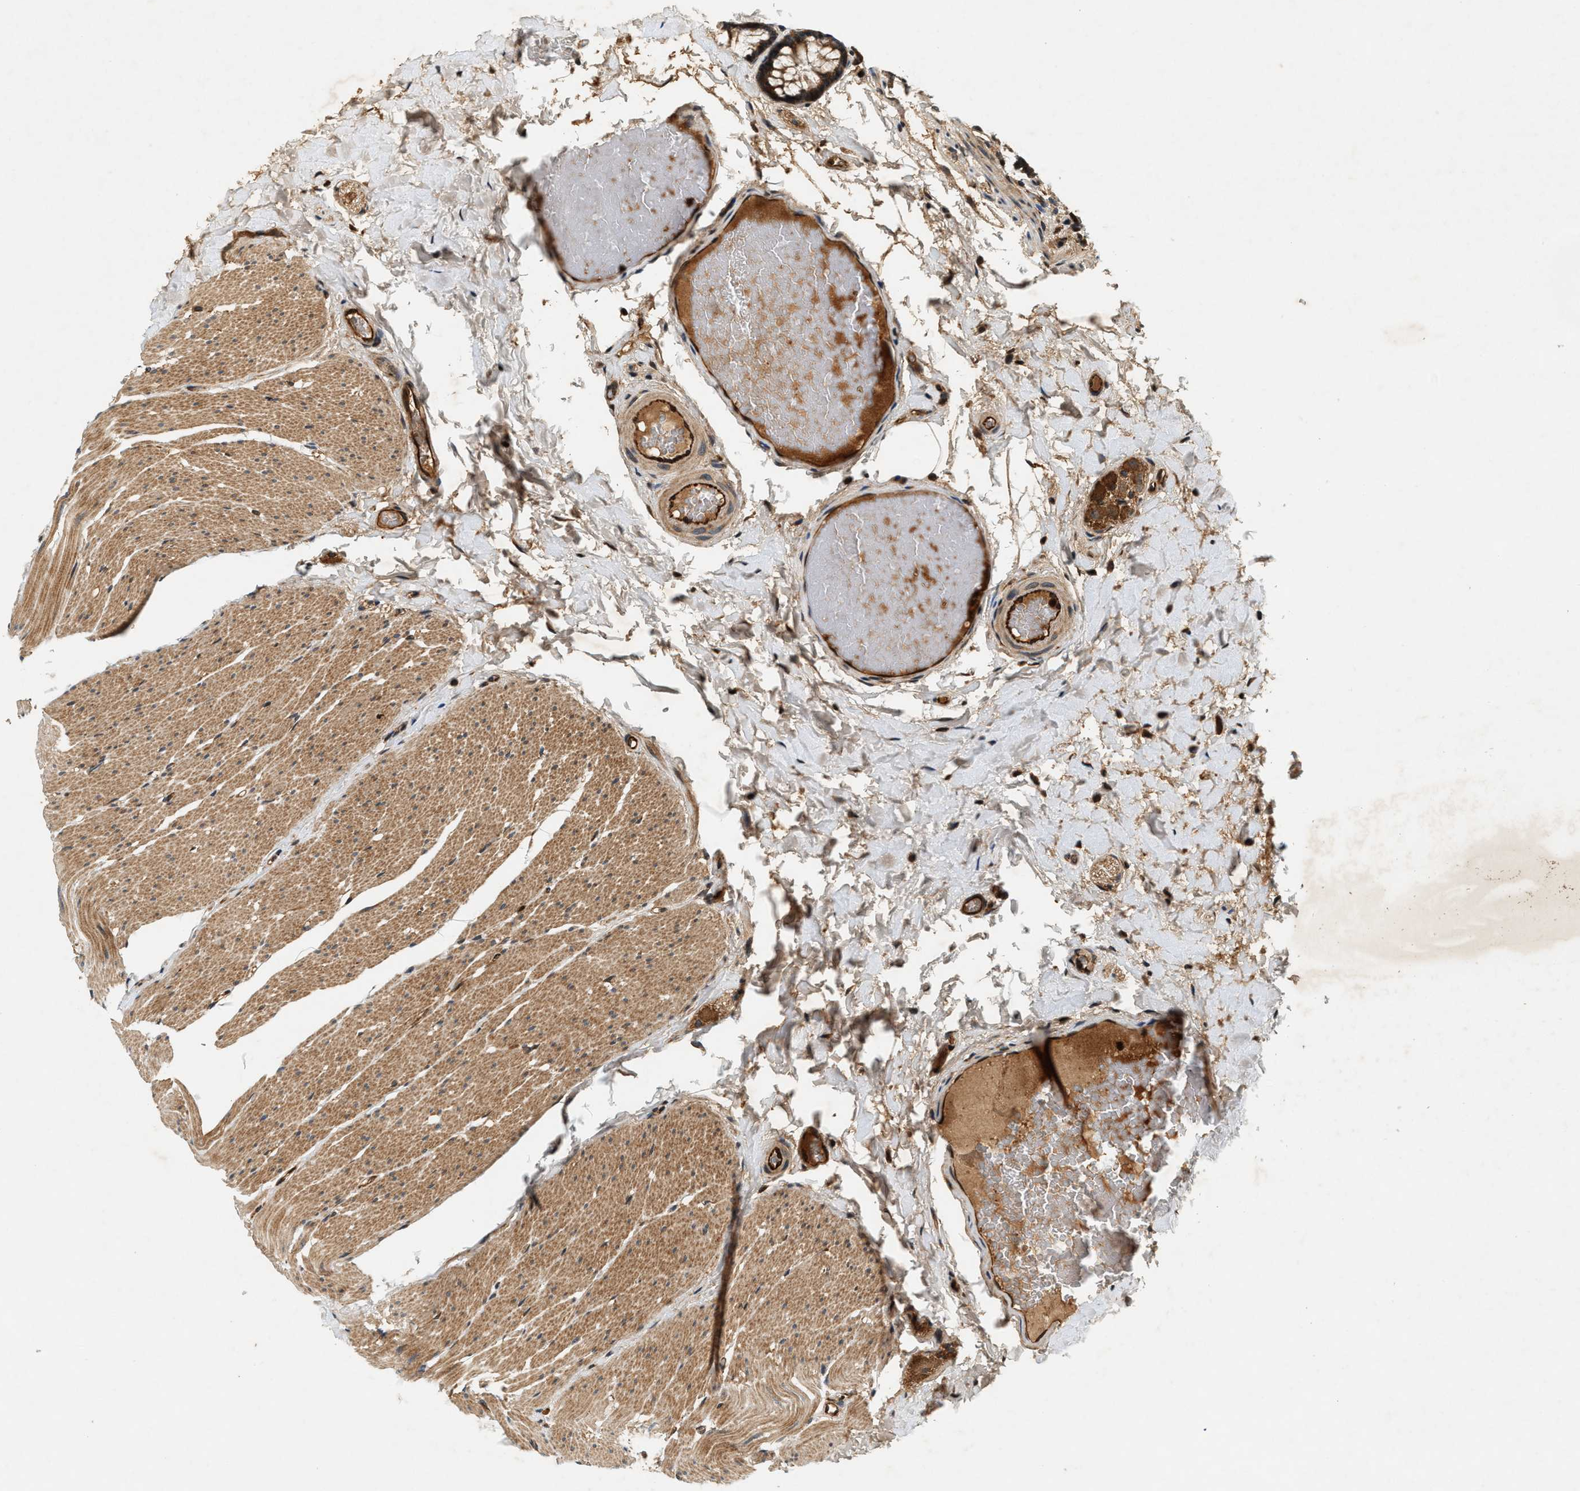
{"staining": {"intensity": "strong", "quantity": ">75%", "location": "cytoplasmic/membranous"}, "tissue": "colon", "cell_type": "Endothelial cells", "image_type": "normal", "snomed": [{"axis": "morphology", "description": "Normal tissue, NOS"}, {"axis": "topography", "description": "Colon"}], "caption": "Colon stained with DAB immunohistochemistry reveals high levels of strong cytoplasmic/membranous expression in approximately >75% of endothelial cells. (DAB (3,3'-diaminobenzidine) IHC, brown staining for protein, blue staining for nuclei).", "gene": "SAMD9", "patient": {"sex": "female", "age": 56}}